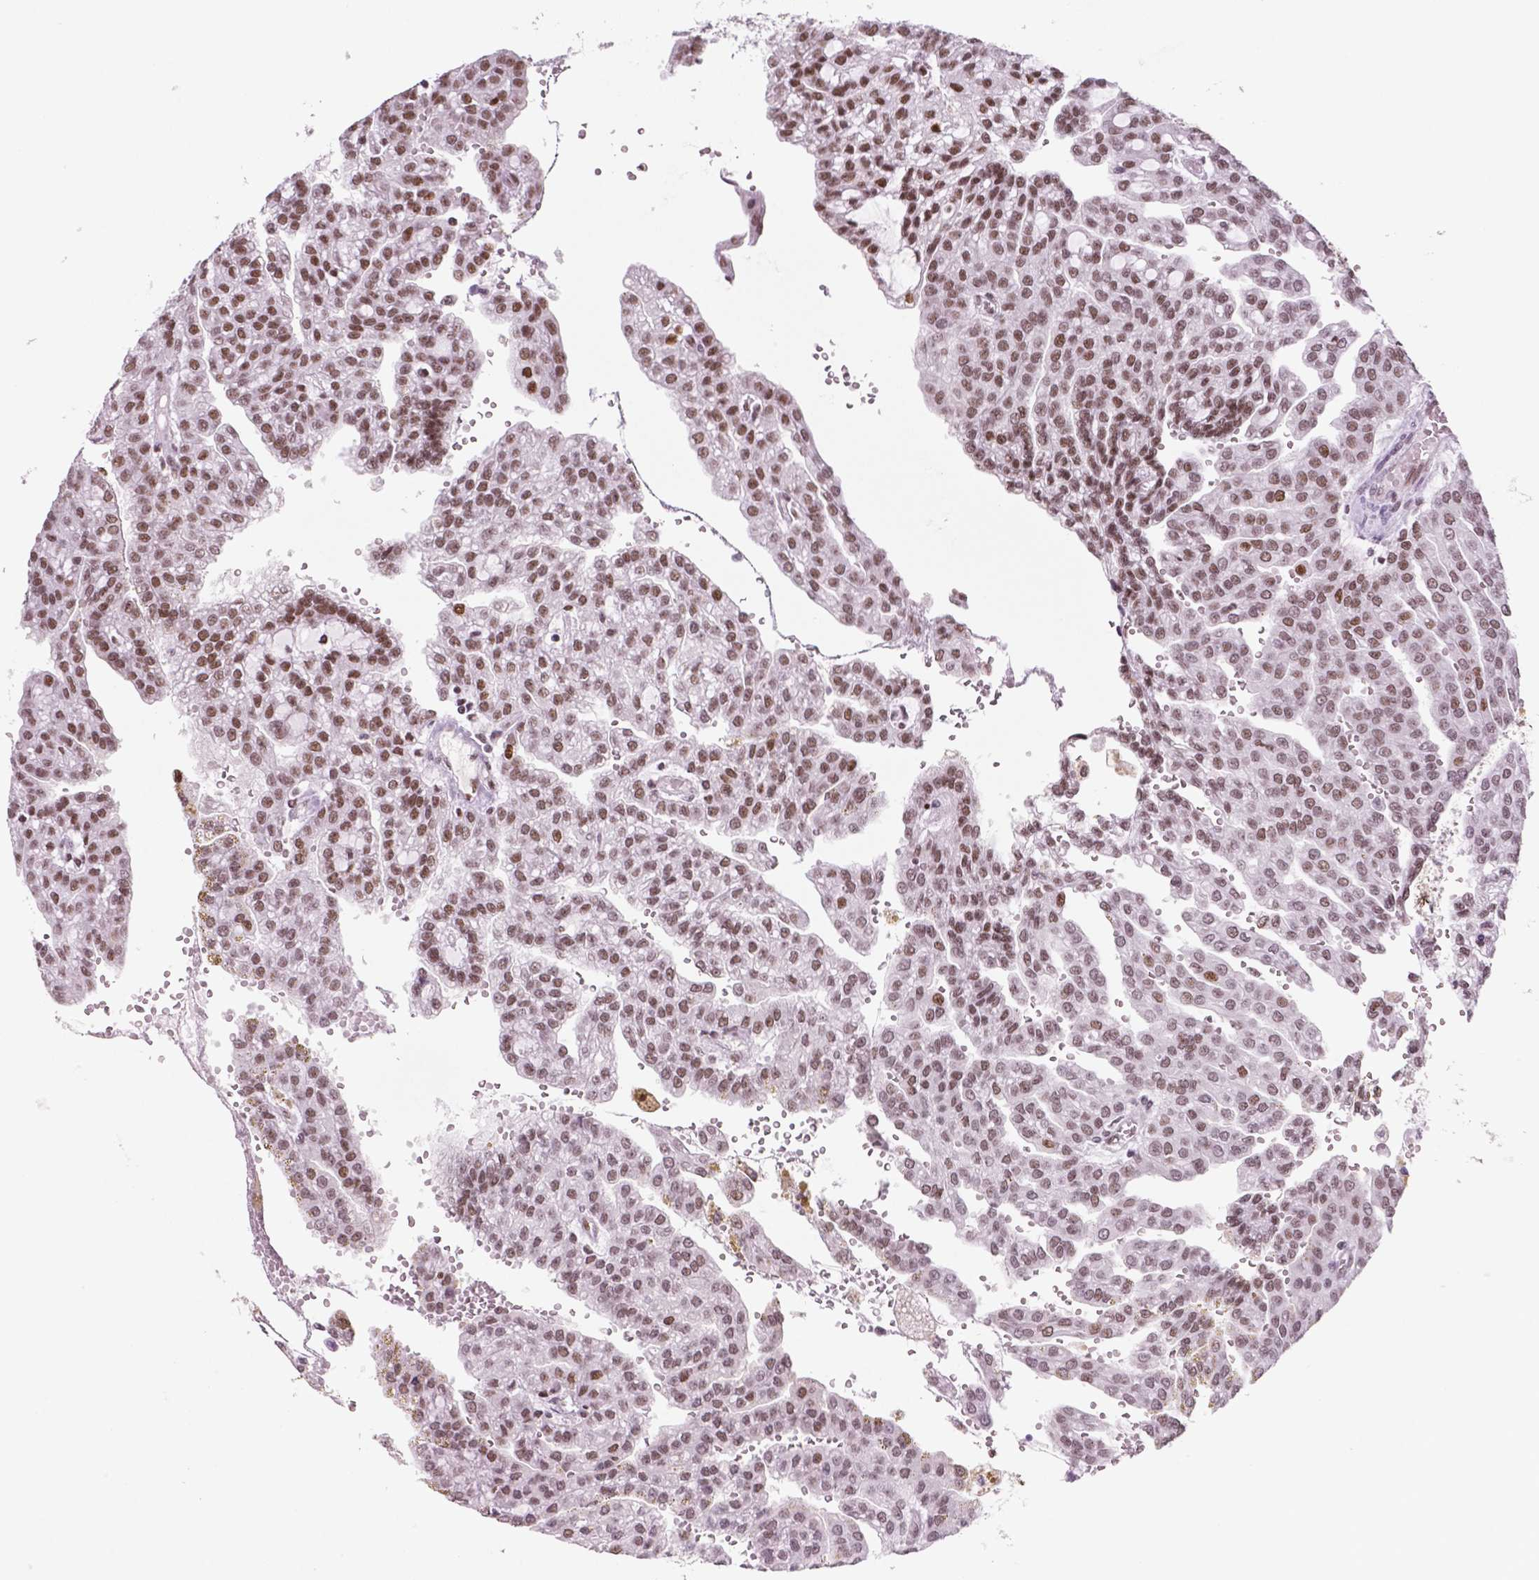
{"staining": {"intensity": "moderate", "quantity": ">75%", "location": "nuclear"}, "tissue": "renal cancer", "cell_type": "Tumor cells", "image_type": "cancer", "snomed": [{"axis": "morphology", "description": "Adenocarcinoma, NOS"}, {"axis": "topography", "description": "Kidney"}], "caption": "A high-resolution image shows immunohistochemistry (IHC) staining of renal adenocarcinoma, which reveals moderate nuclear staining in approximately >75% of tumor cells.", "gene": "MSH6", "patient": {"sex": "male", "age": 63}}